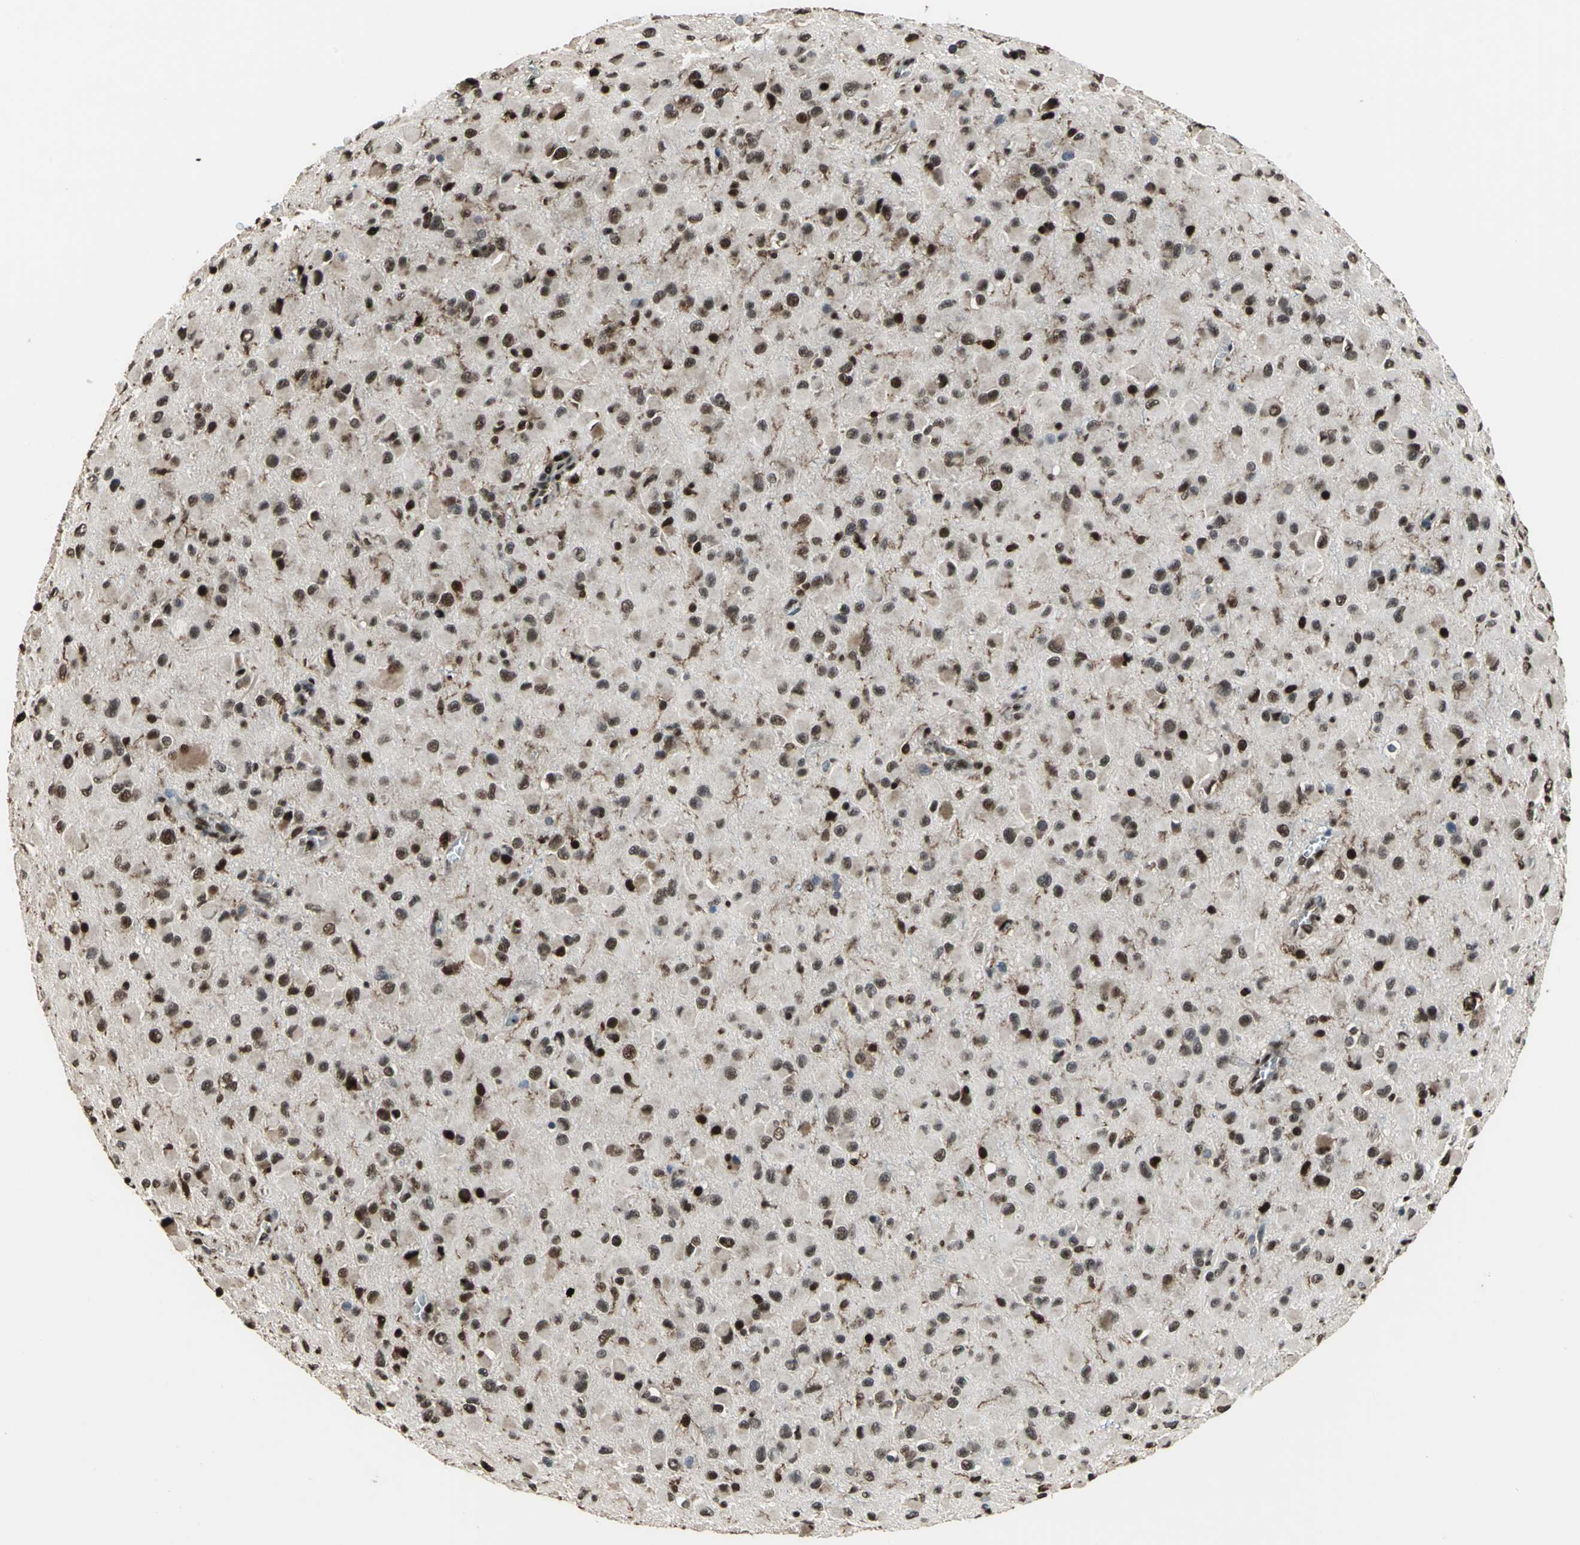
{"staining": {"intensity": "strong", "quantity": ">75%", "location": "nuclear"}, "tissue": "glioma", "cell_type": "Tumor cells", "image_type": "cancer", "snomed": [{"axis": "morphology", "description": "Glioma, malignant, Low grade"}, {"axis": "topography", "description": "Brain"}], "caption": "Tumor cells demonstrate high levels of strong nuclear expression in about >75% of cells in human malignant glioma (low-grade).", "gene": "MIS18BP1", "patient": {"sex": "male", "age": 42}}